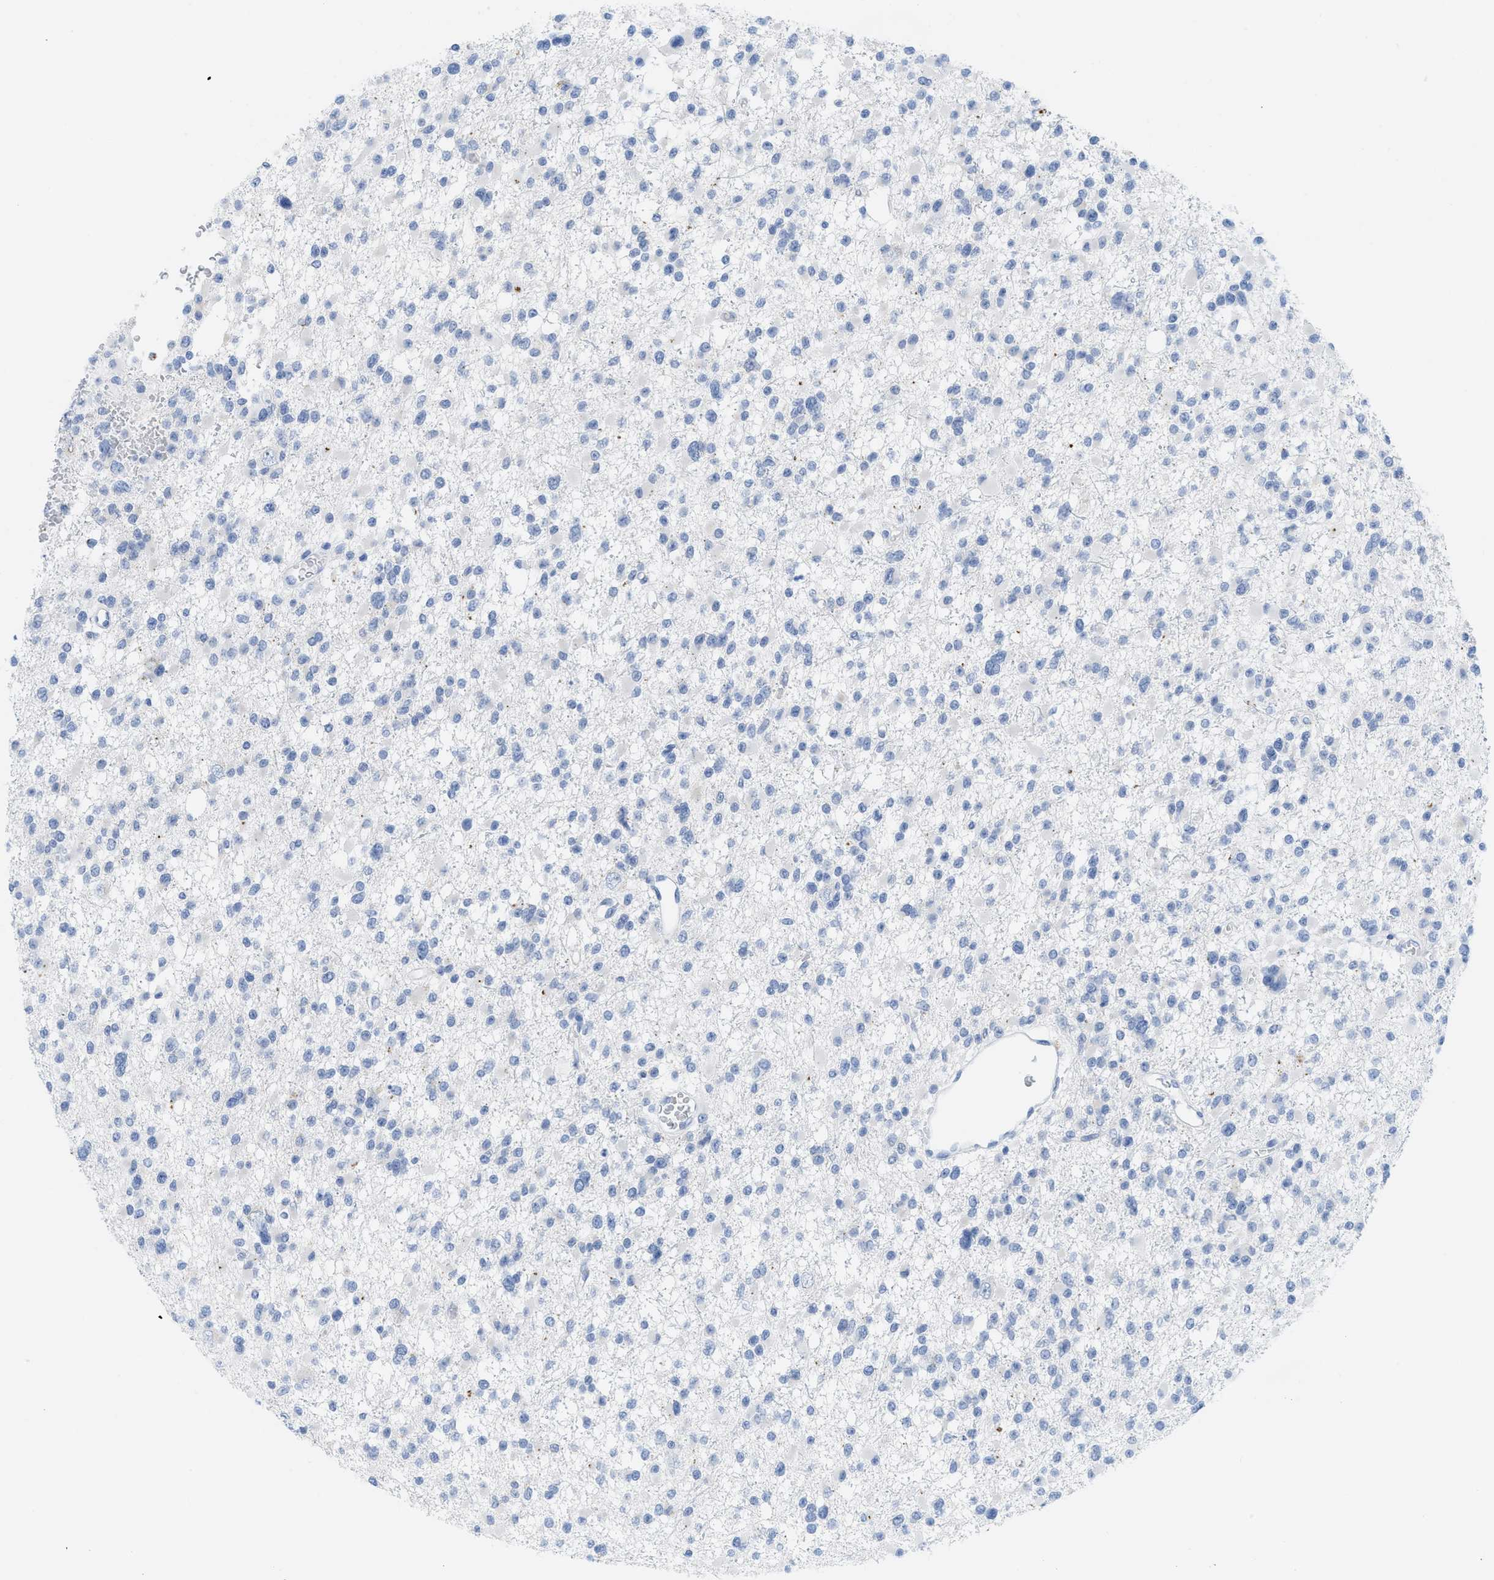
{"staining": {"intensity": "negative", "quantity": "none", "location": "none"}, "tissue": "glioma", "cell_type": "Tumor cells", "image_type": "cancer", "snomed": [{"axis": "morphology", "description": "Glioma, malignant, Low grade"}, {"axis": "topography", "description": "Brain"}], "caption": "An image of malignant low-grade glioma stained for a protein demonstrates no brown staining in tumor cells.", "gene": "WDR4", "patient": {"sex": "female", "age": 22}}